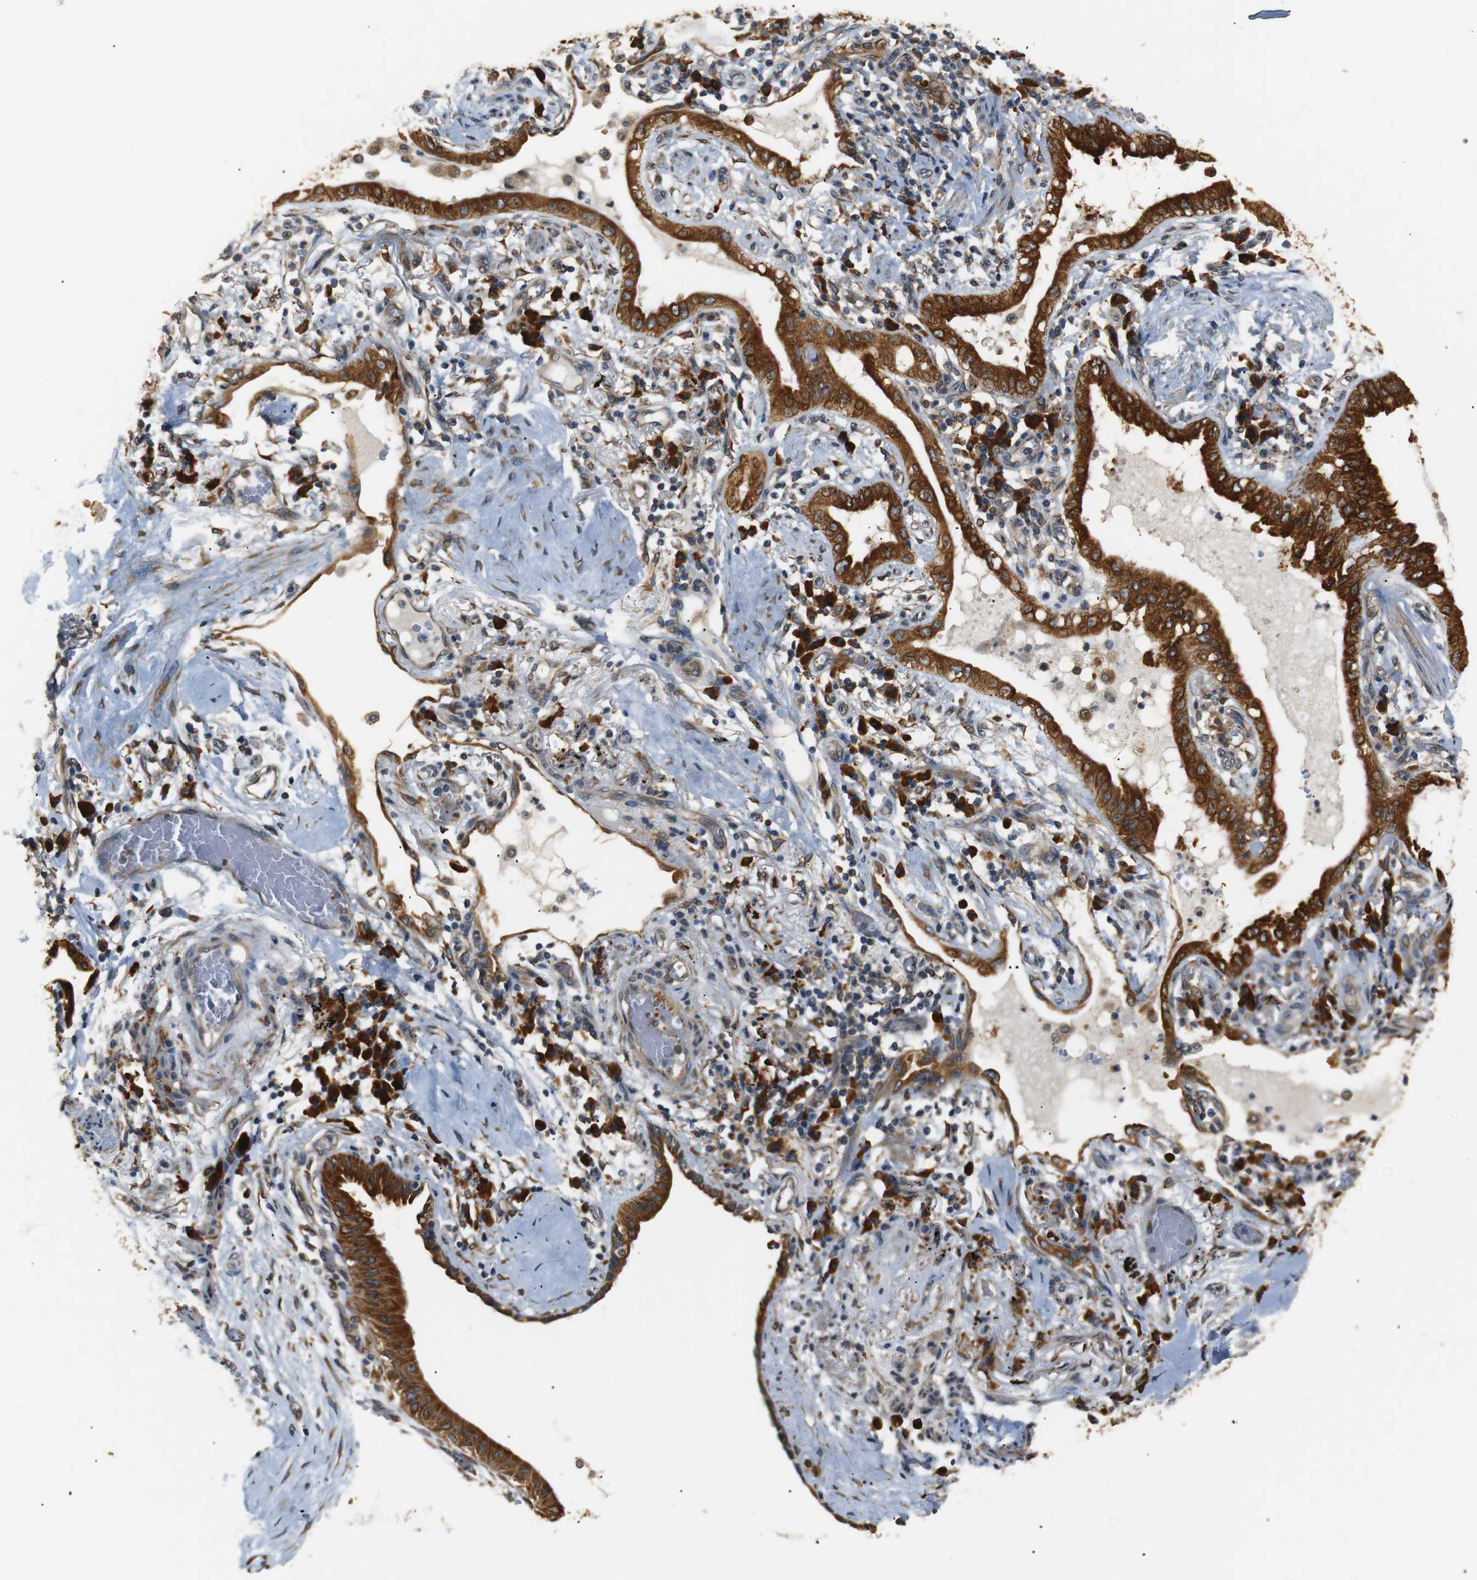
{"staining": {"intensity": "strong", "quantity": ">75%", "location": "cytoplasmic/membranous,nuclear"}, "tissue": "lung cancer", "cell_type": "Tumor cells", "image_type": "cancer", "snomed": [{"axis": "morphology", "description": "Adenocarcinoma, NOS"}, {"axis": "topography", "description": "Lung"}], "caption": "The image shows a brown stain indicating the presence of a protein in the cytoplasmic/membranous and nuclear of tumor cells in lung cancer (adenocarcinoma). (DAB IHC with brightfield microscopy, high magnification).", "gene": "TMED2", "patient": {"sex": "female", "age": 70}}